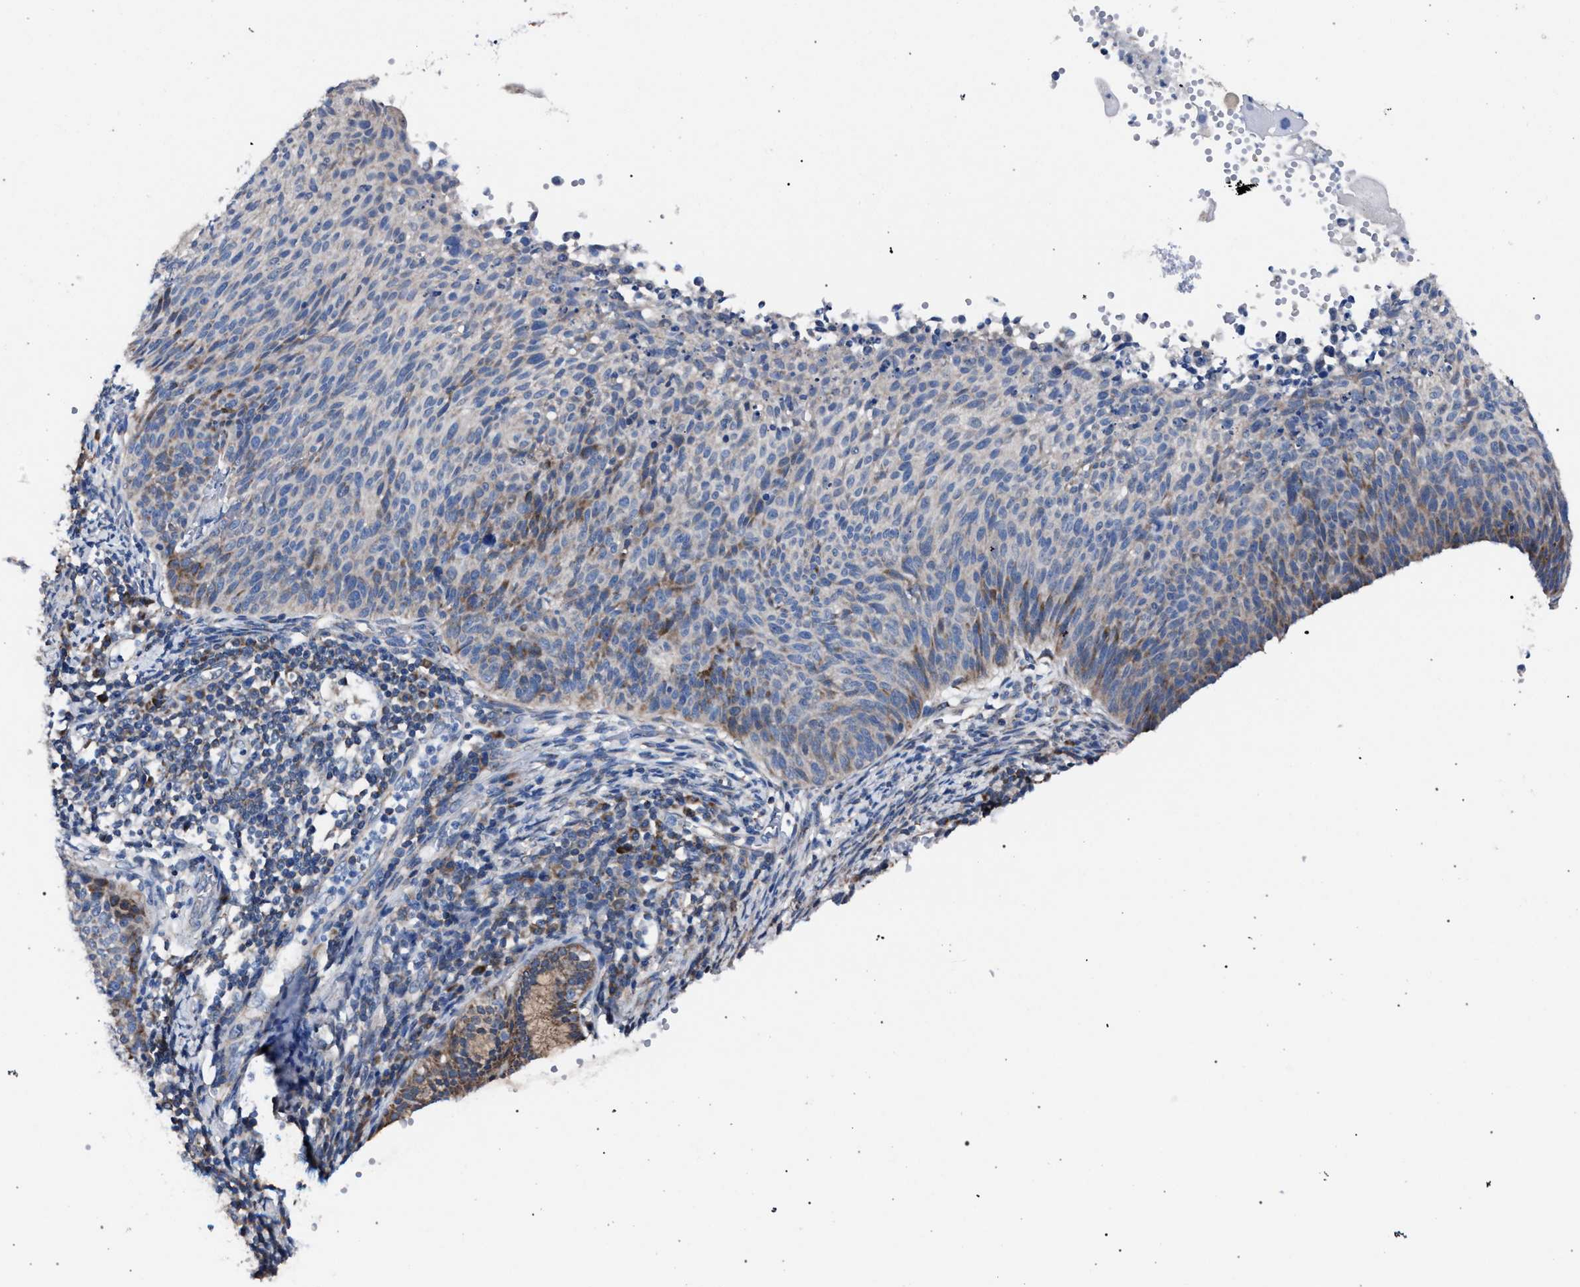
{"staining": {"intensity": "moderate", "quantity": "<25%", "location": "cytoplasmic/membranous"}, "tissue": "cervical cancer", "cell_type": "Tumor cells", "image_type": "cancer", "snomed": [{"axis": "morphology", "description": "Squamous cell carcinoma, NOS"}, {"axis": "topography", "description": "Cervix"}], "caption": "High-magnification brightfield microscopy of cervical squamous cell carcinoma stained with DAB (brown) and counterstained with hematoxylin (blue). tumor cells exhibit moderate cytoplasmic/membranous positivity is identified in approximately<25% of cells. Ihc stains the protein of interest in brown and the nuclei are stained blue.", "gene": "CRYZ", "patient": {"sex": "female", "age": 70}}